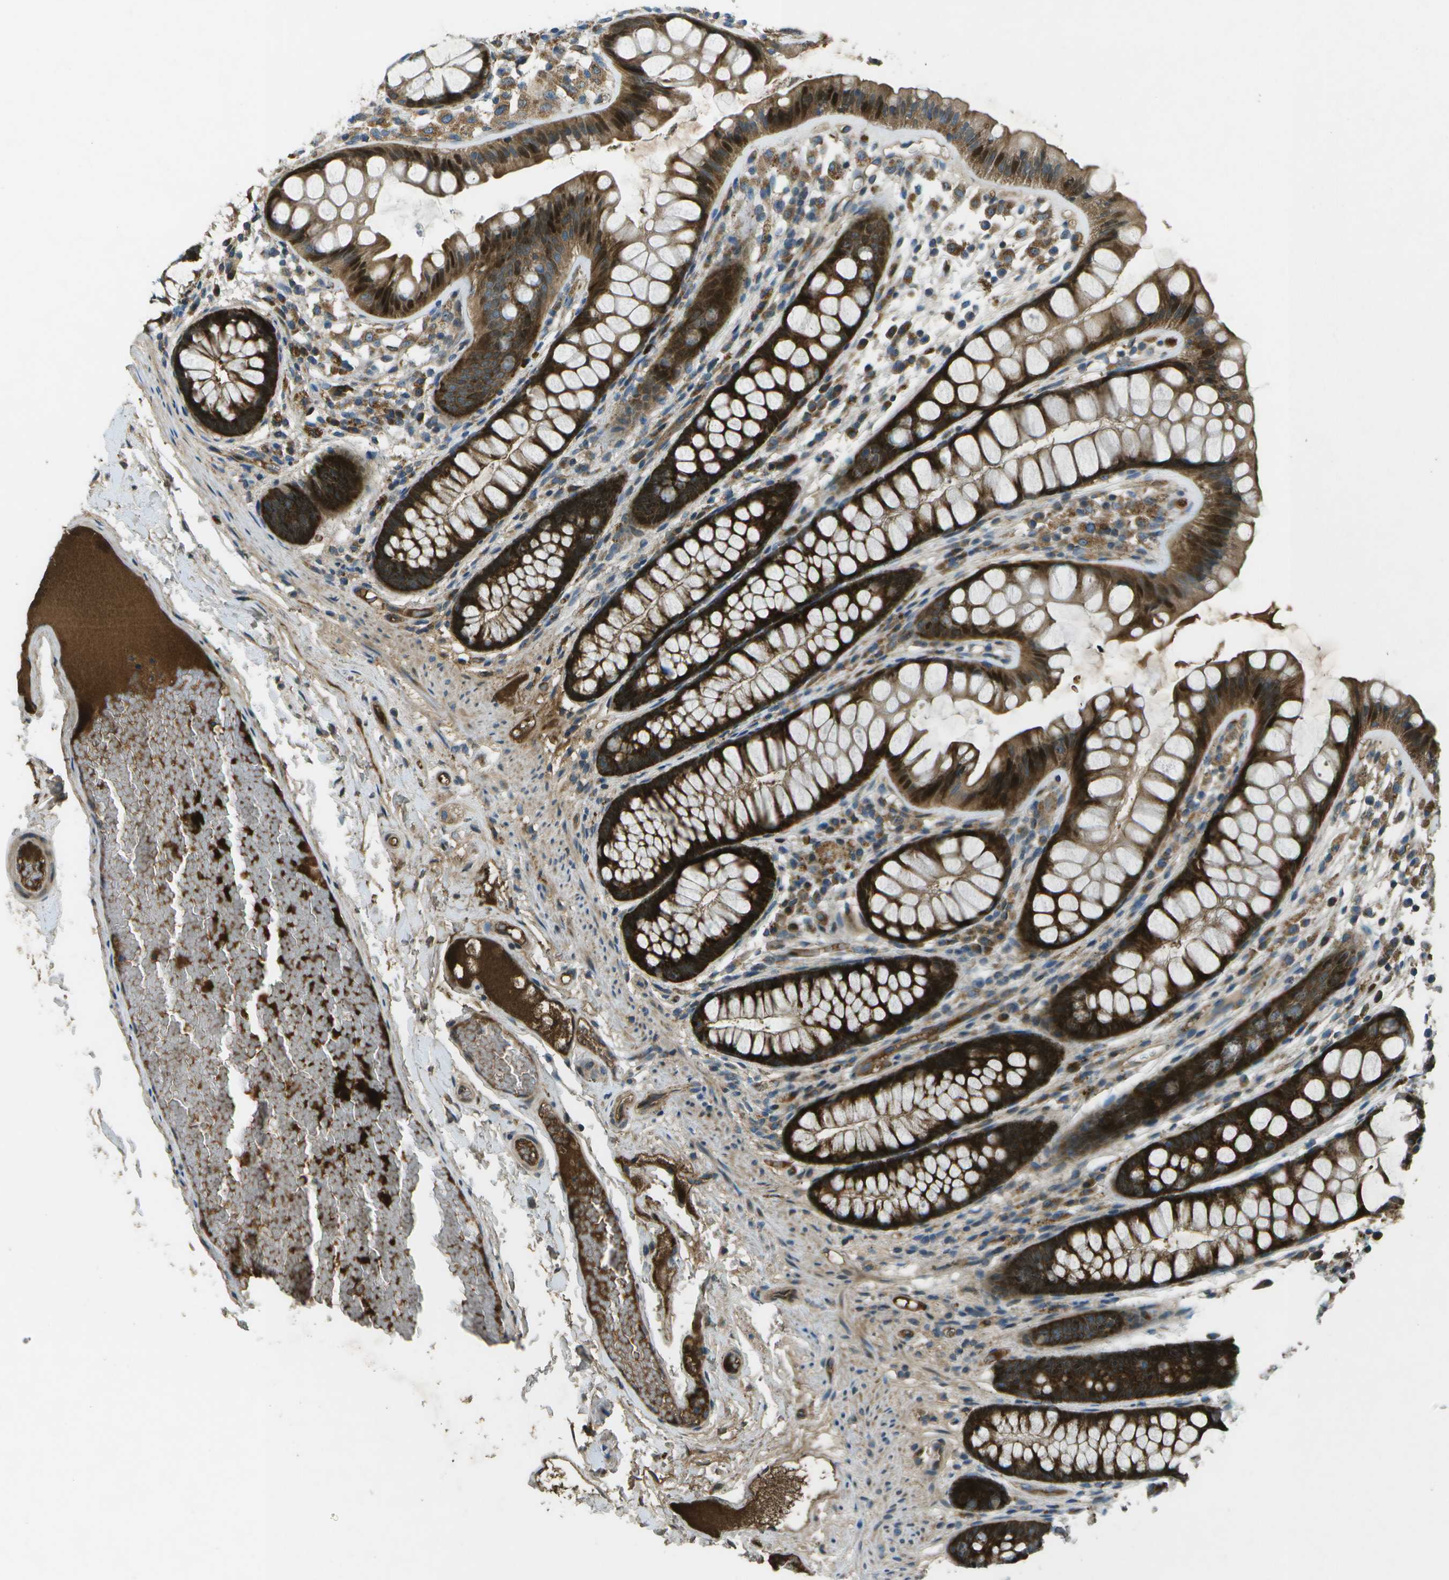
{"staining": {"intensity": "weak", "quantity": ">75%", "location": "cytoplasmic/membranous"}, "tissue": "colon", "cell_type": "Endothelial cells", "image_type": "normal", "snomed": [{"axis": "morphology", "description": "Normal tissue, NOS"}, {"axis": "topography", "description": "Colon"}], "caption": "Immunohistochemical staining of unremarkable human colon reveals low levels of weak cytoplasmic/membranous expression in approximately >75% of endothelial cells.", "gene": "PXYLP1", "patient": {"sex": "female", "age": 56}}